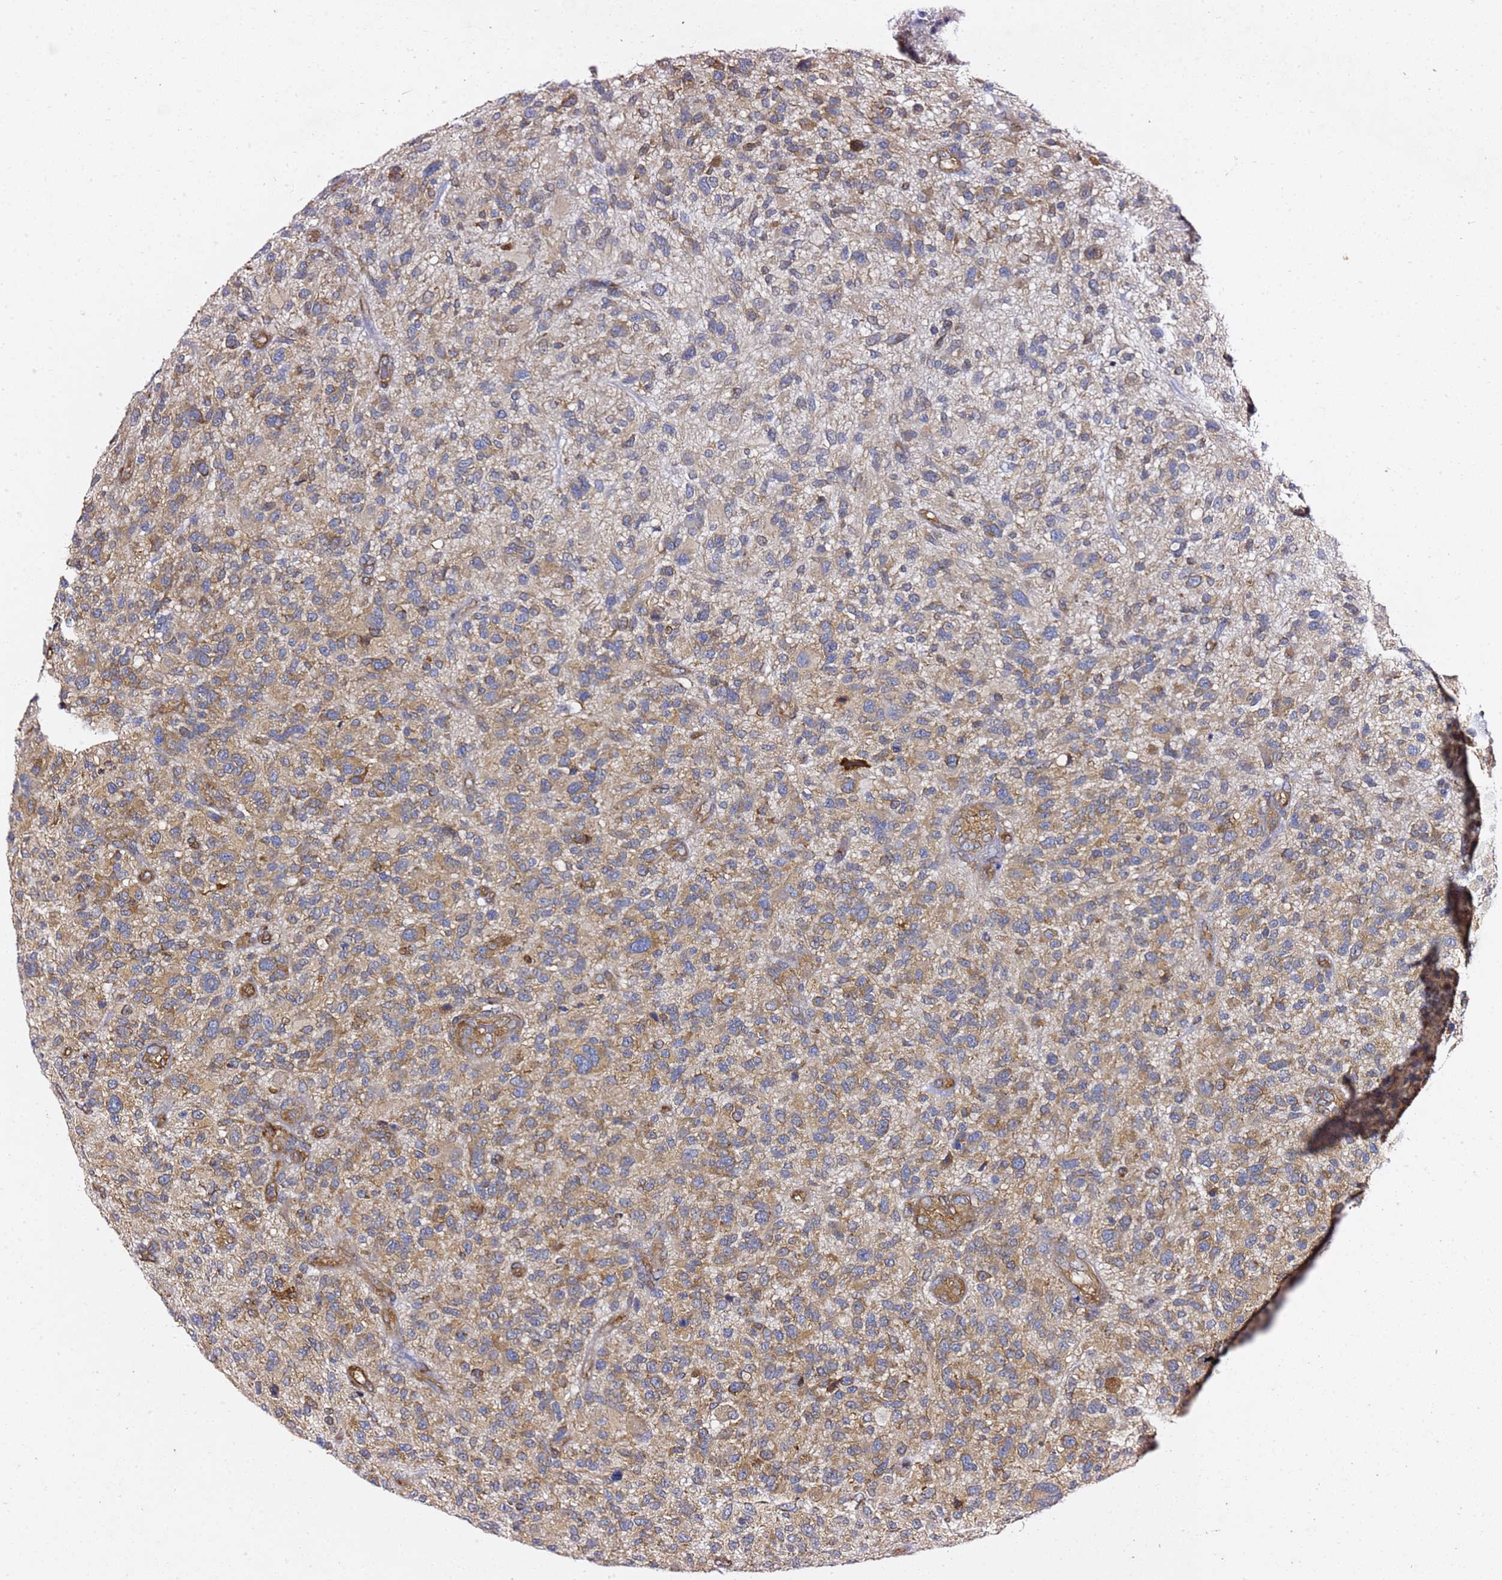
{"staining": {"intensity": "moderate", "quantity": "25%-75%", "location": "cytoplasmic/membranous"}, "tissue": "glioma", "cell_type": "Tumor cells", "image_type": "cancer", "snomed": [{"axis": "morphology", "description": "Glioma, malignant, High grade"}, {"axis": "topography", "description": "Brain"}], "caption": "DAB immunohistochemical staining of human malignant glioma (high-grade) reveals moderate cytoplasmic/membranous protein positivity in approximately 25%-75% of tumor cells. (DAB (3,3'-diaminobenzidine) IHC with brightfield microscopy, high magnification).", "gene": "TPST1", "patient": {"sex": "male", "age": 47}}